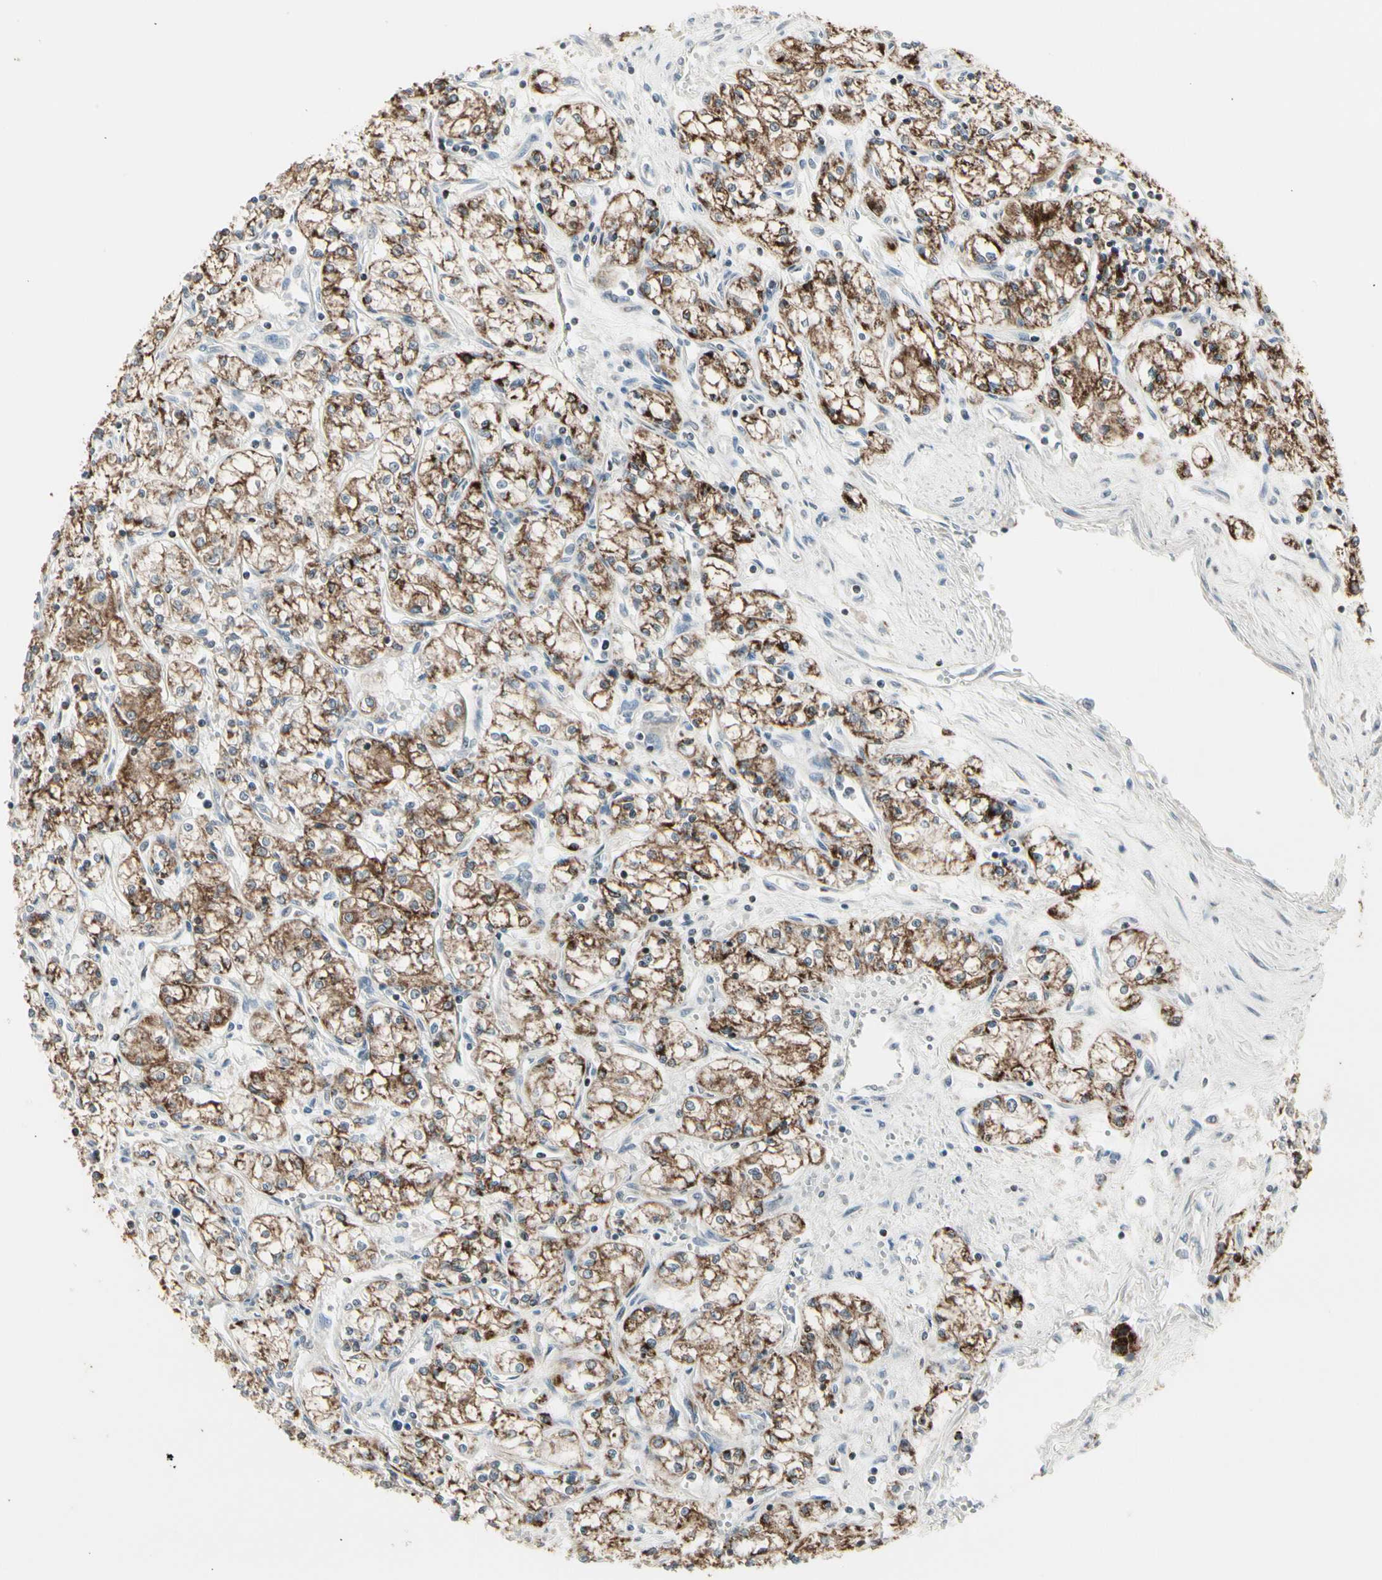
{"staining": {"intensity": "moderate", "quantity": ">75%", "location": "cytoplasmic/membranous"}, "tissue": "renal cancer", "cell_type": "Tumor cells", "image_type": "cancer", "snomed": [{"axis": "morphology", "description": "Normal tissue, NOS"}, {"axis": "morphology", "description": "Adenocarcinoma, NOS"}, {"axis": "topography", "description": "Kidney"}], "caption": "This is an image of IHC staining of adenocarcinoma (renal), which shows moderate expression in the cytoplasmic/membranous of tumor cells.", "gene": "TMEM176A", "patient": {"sex": "male", "age": 59}}